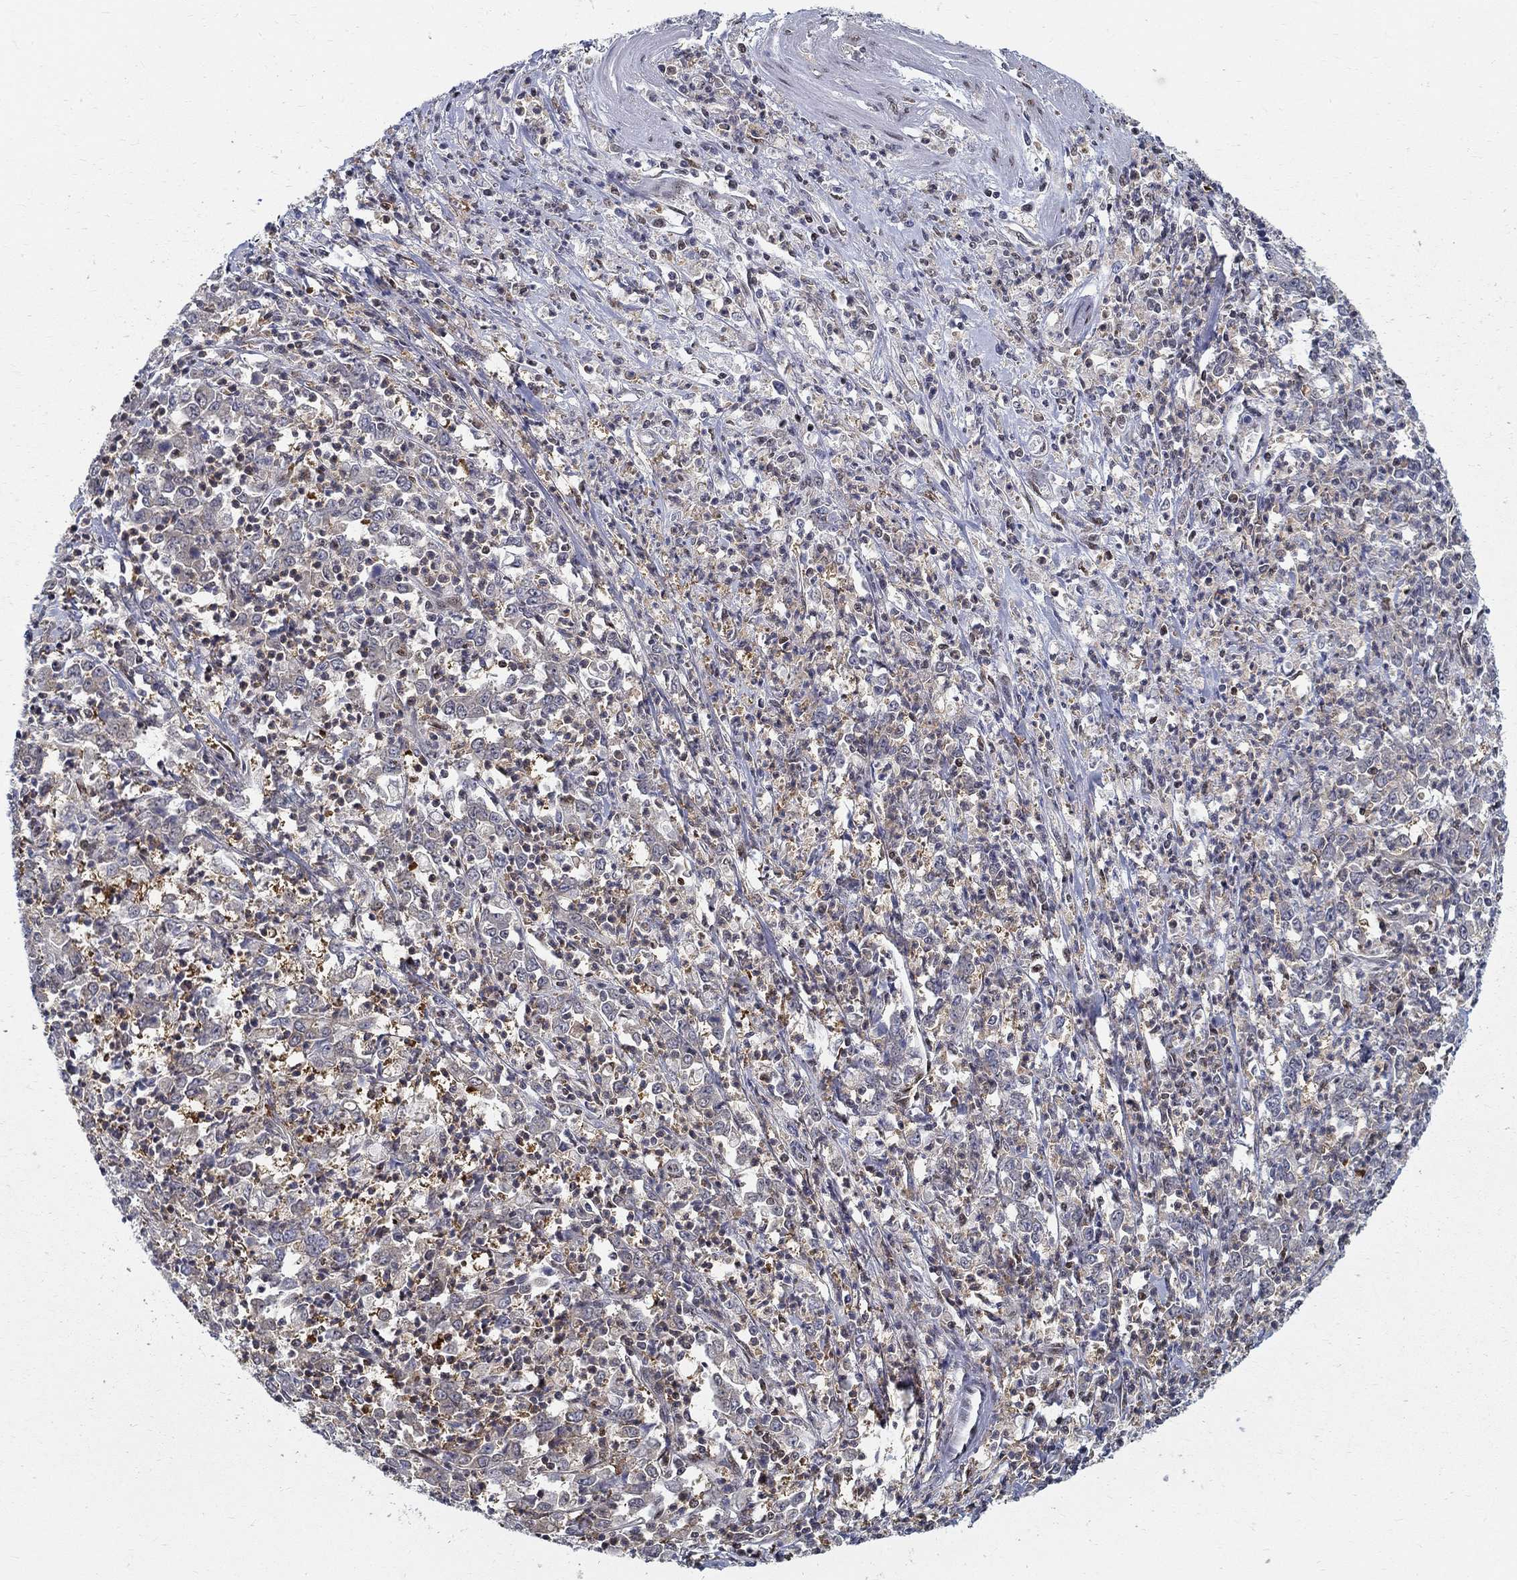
{"staining": {"intensity": "moderate", "quantity": "25%-75%", "location": "nuclear"}, "tissue": "stomach cancer", "cell_type": "Tumor cells", "image_type": "cancer", "snomed": [{"axis": "morphology", "description": "Adenocarcinoma, NOS"}, {"axis": "topography", "description": "Stomach, lower"}], "caption": "Brown immunohistochemical staining in stomach adenocarcinoma reveals moderate nuclear expression in approximately 25%-75% of tumor cells. The protein of interest is shown in brown color, while the nuclei are stained blue.", "gene": "ZNF594", "patient": {"sex": "female", "age": 71}}